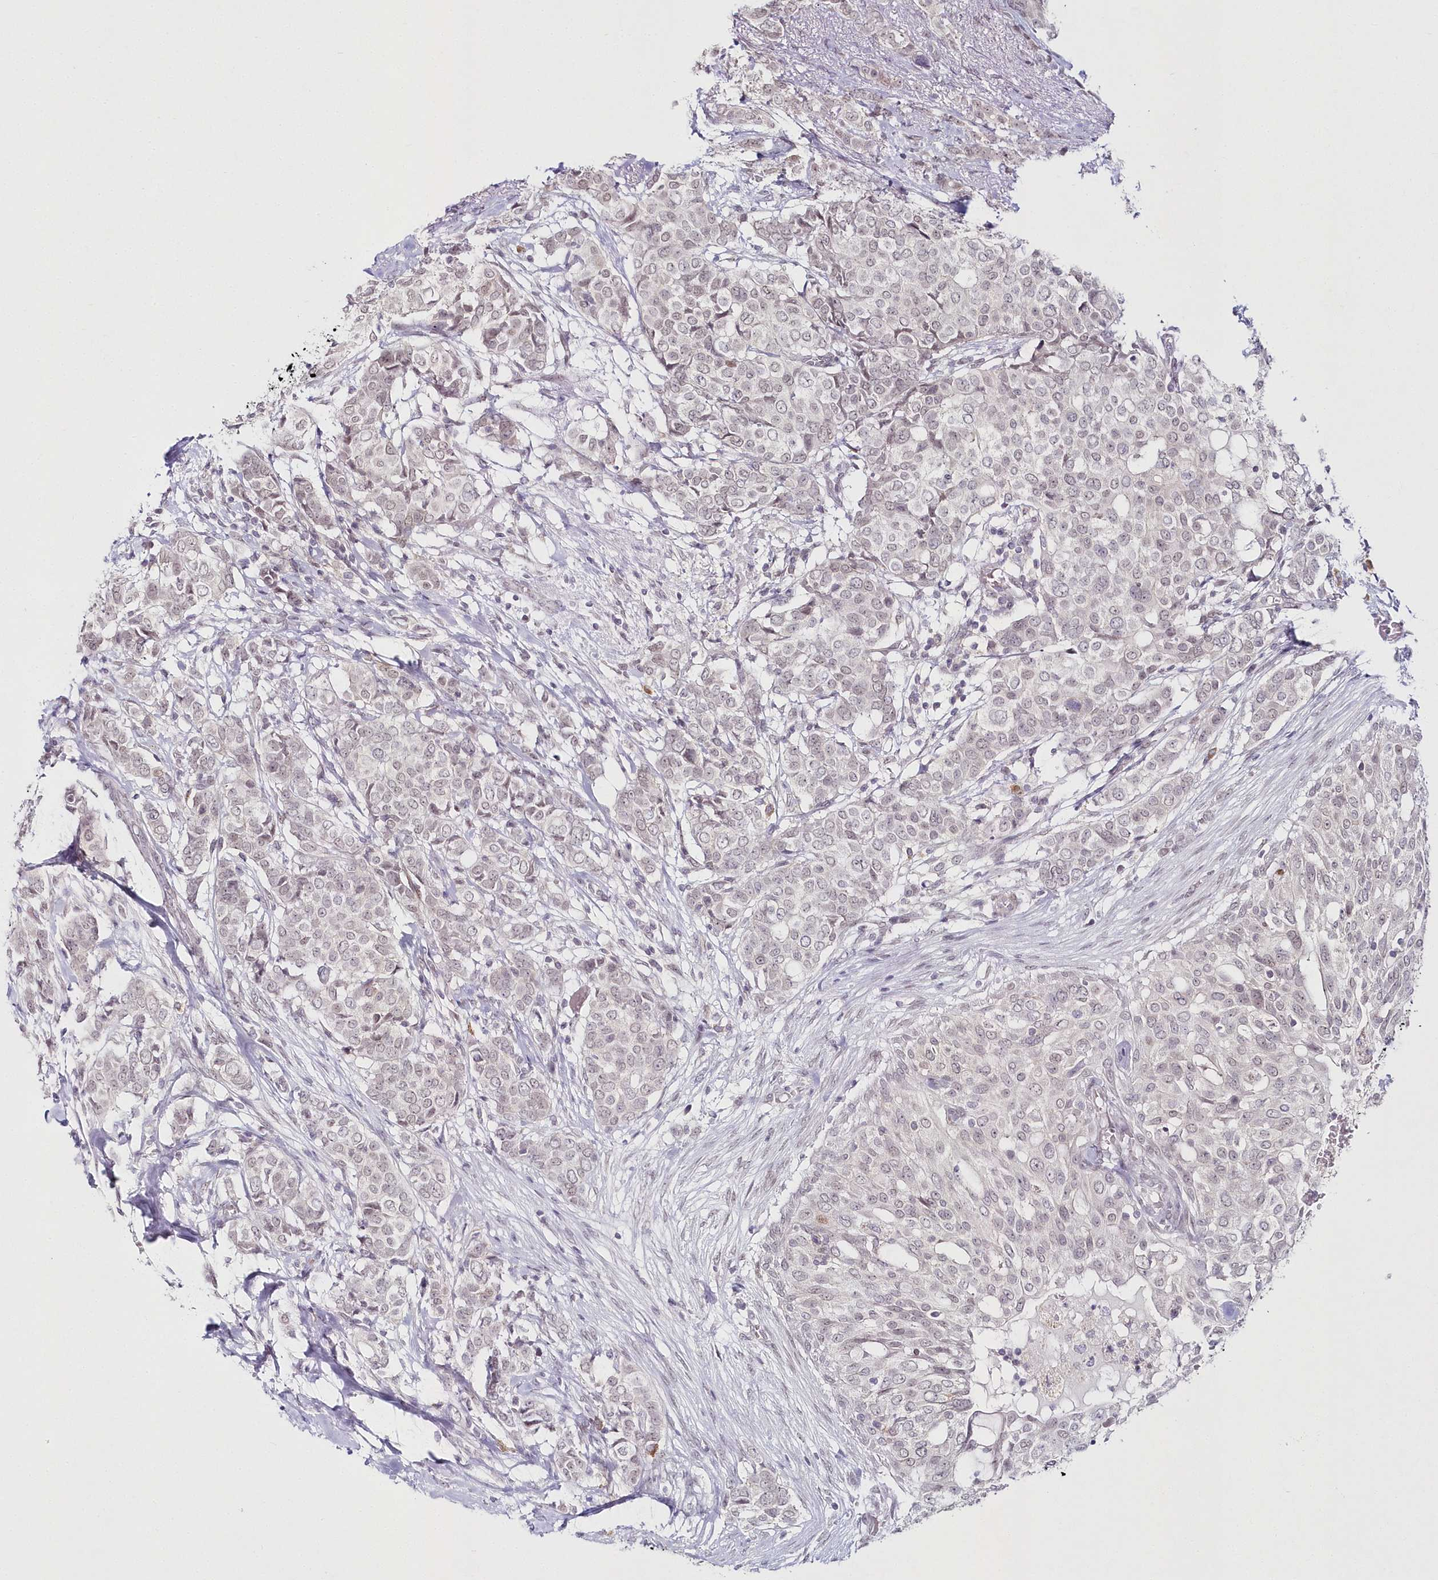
{"staining": {"intensity": "weak", "quantity": "<25%", "location": "nuclear"}, "tissue": "breast cancer", "cell_type": "Tumor cells", "image_type": "cancer", "snomed": [{"axis": "morphology", "description": "Lobular carcinoma"}, {"axis": "topography", "description": "Breast"}], "caption": "DAB (3,3'-diaminobenzidine) immunohistochemical staining of breast cancer exhibits no significant expression in tumor cells.", "gene": "HYCC2", "patient": {"sex": "female", "age": 51}}